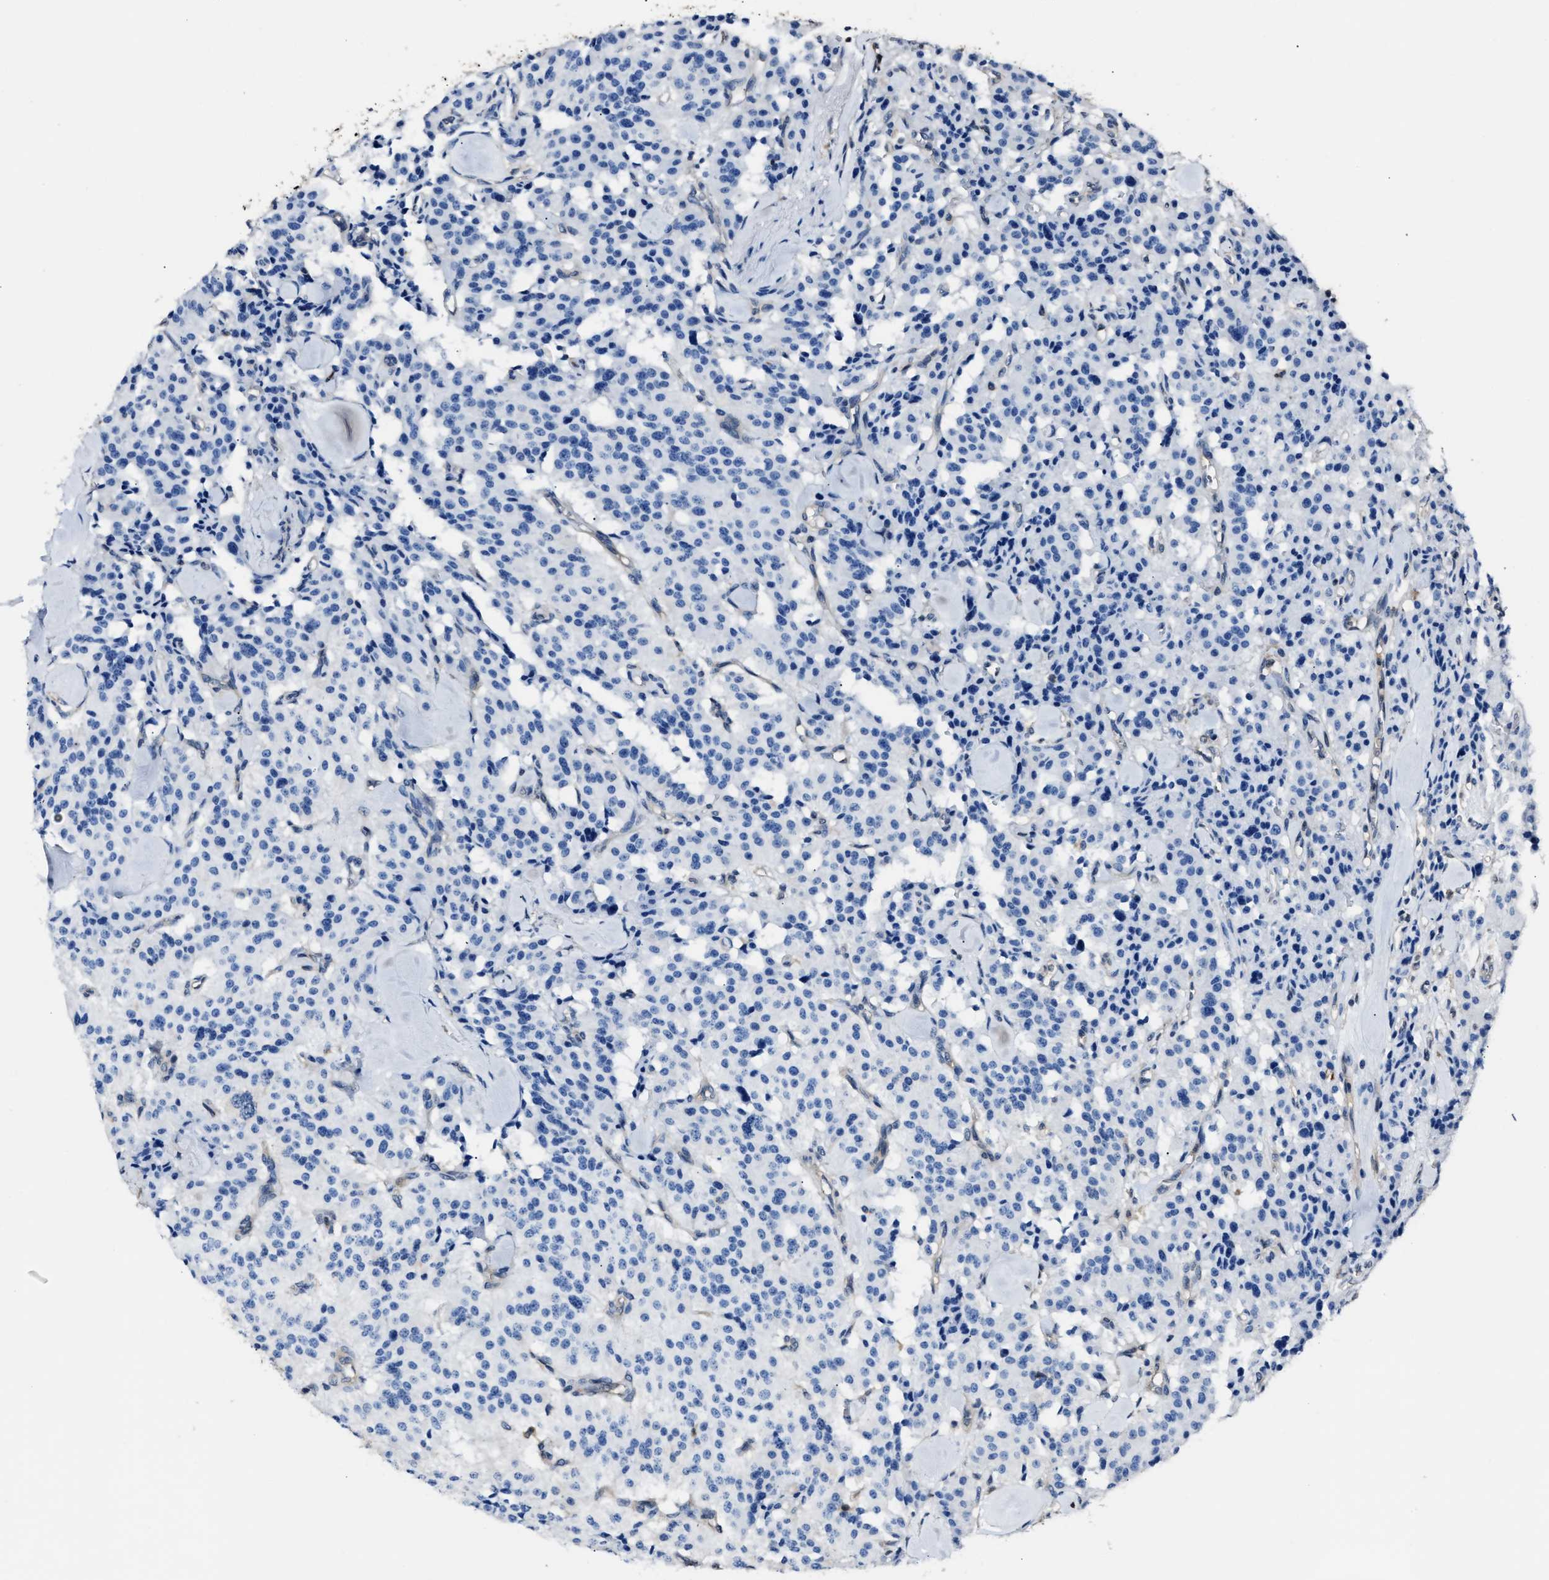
{"staining": {"intensity": "negative", "quantity": "none", "location": "none"}, "tissue": "carcinoid", "cell_type": "Tumor cells", "image_type": "cancer", "snomed": [{"axis": "morphology", "description": "Carcinoid, malignant, NOS"}, {"axis": "topography", "description": "Lung"}], "caption": "Micrograph shows no significant protein positivity in tumor cells of carcinoid.", "gene": "GSTP1", "patient": {"sex": "male", "age": 30}}